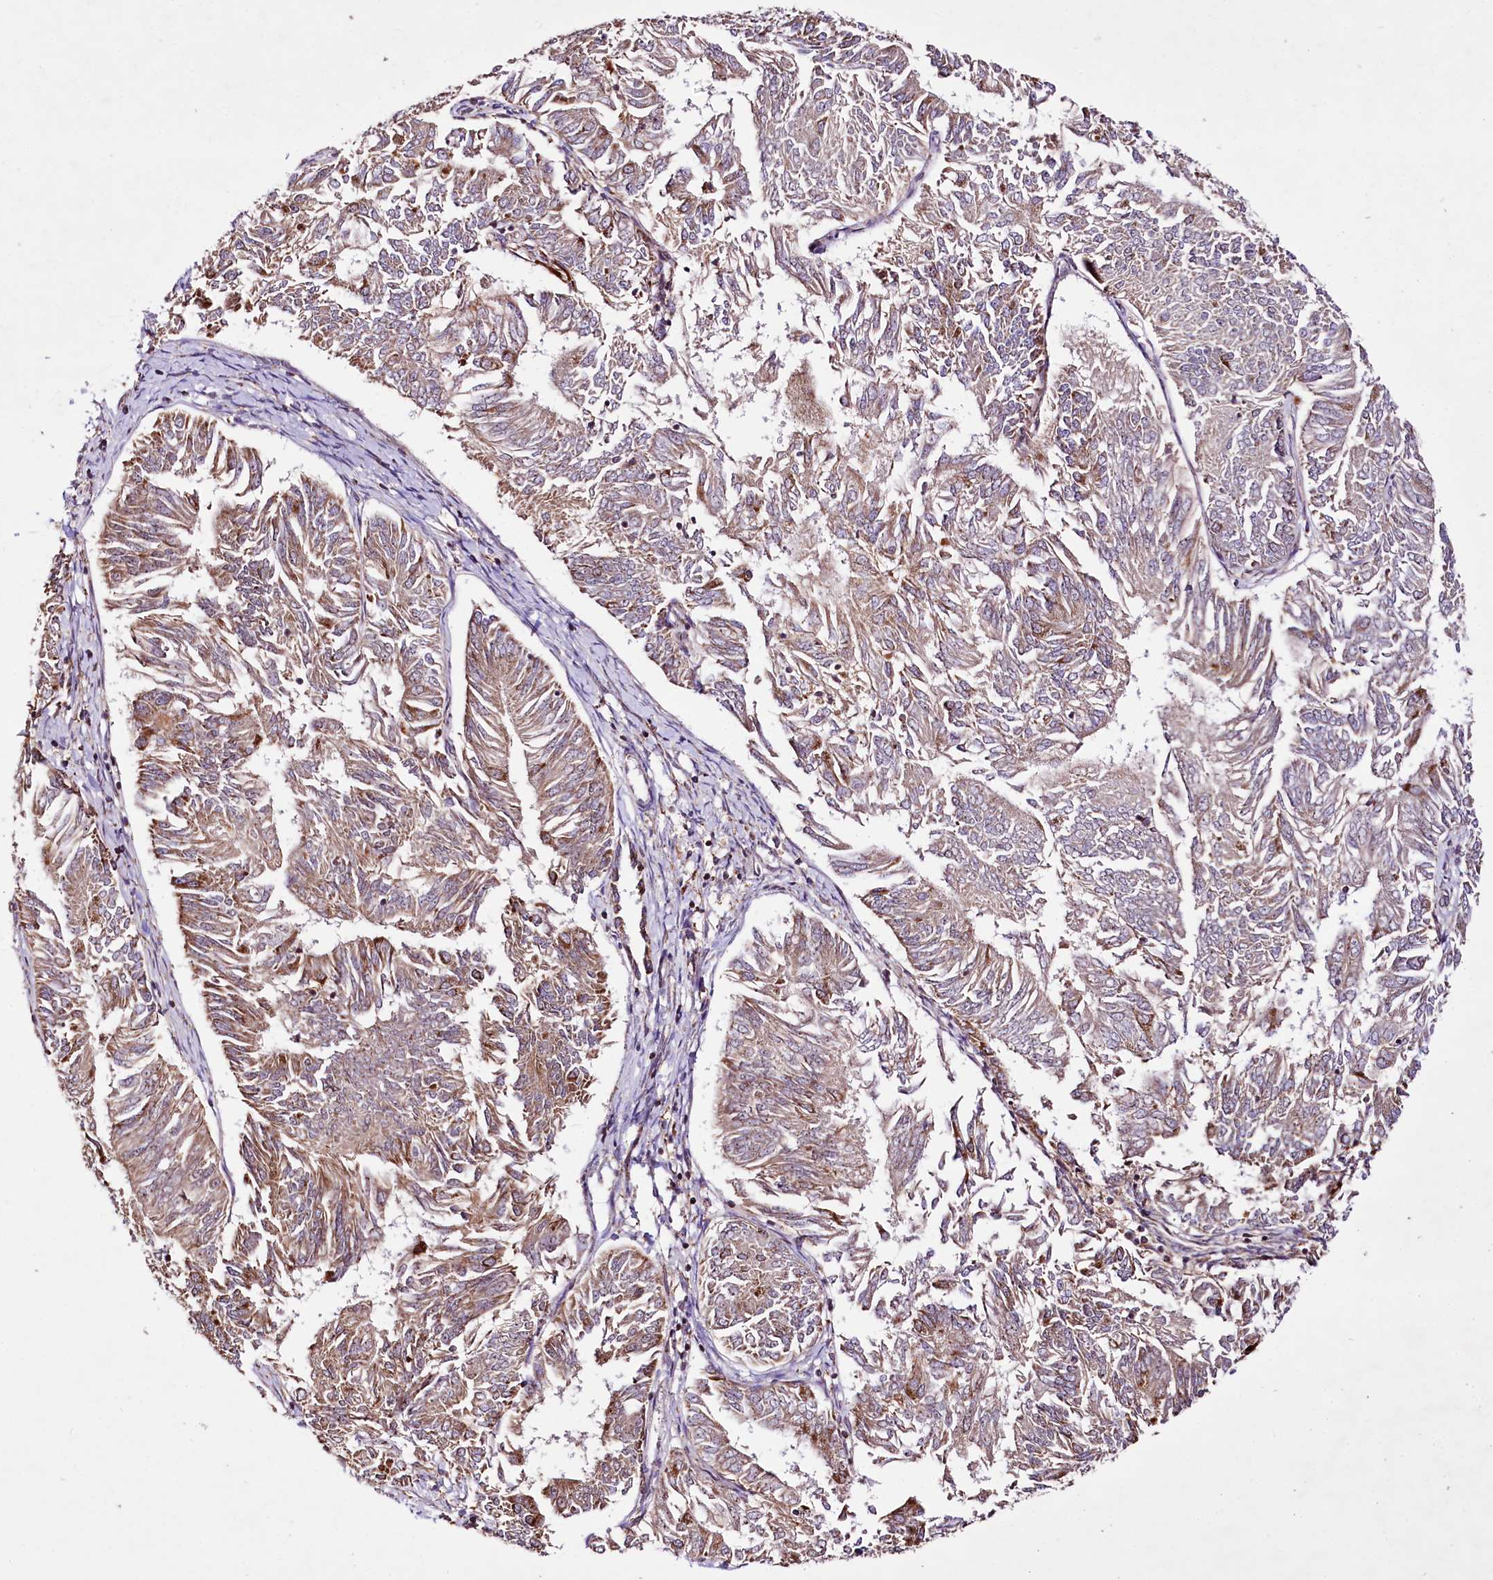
{"staining": {"intensity": "moderate", "quantity": "25%-75%", "location": "cytoplasmic/membranous"}, "tissue": "endometrial cancer", "cell_type": "Tumor cells", "image_type": "cancer", "snomed": [{"axis": "morphology", "description": "Adenocarcinoma, NOS"}, {"axis": "topography", "description": "Endometrium"}], "caption": "An image showing moderate cytoplasmic/membranous positivity in about 25%-75% of tumor cells in endometrial adenocarcinoma, as visualized by brown immunohistochemical staining.", "gene": "ST7", "patient": {"sex": "female", "age": 58}}